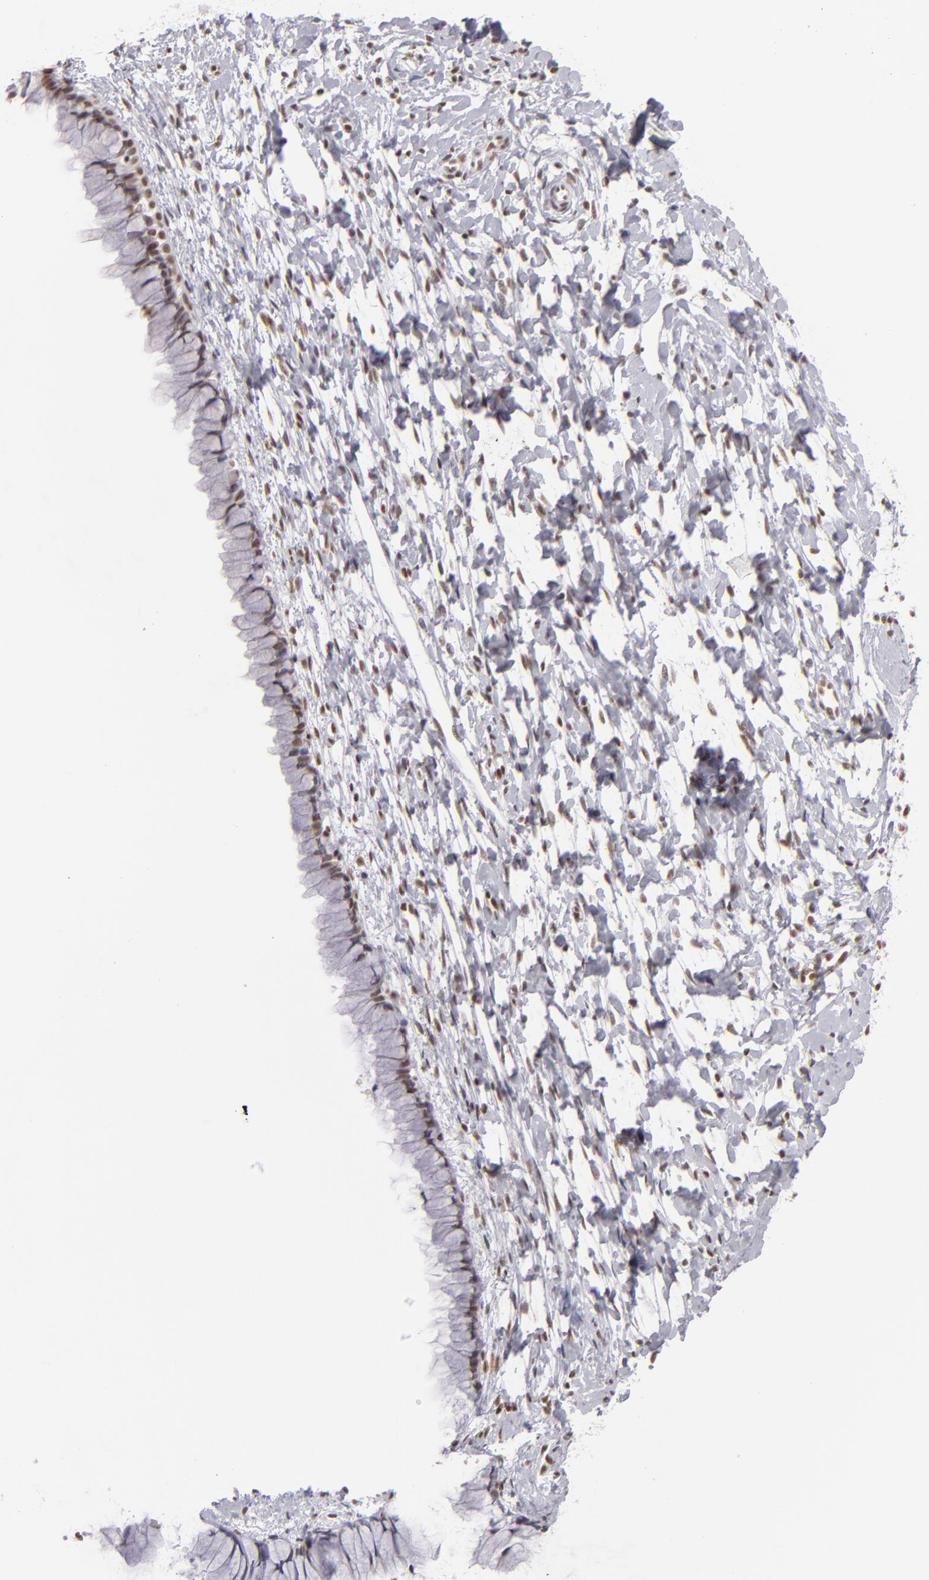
{"staining": {"intensity": "weak", "quantity": ">75%", "location": "nuclear"}, "tissue": "cervix", "cell_type": "Glandular cells", "image_type": "normal", "snomed": [{"axis": "morphology", "description": "Normal tissue, NOS"}, {"axis": "topography", "description": "Cervix"}], "caption": "Glandular cells display weak nuclear positivity in approximately >75% of cells in unremarkable cervix.", "gene": "DAXX", "patient": {"sex": "female", "age": 46}}